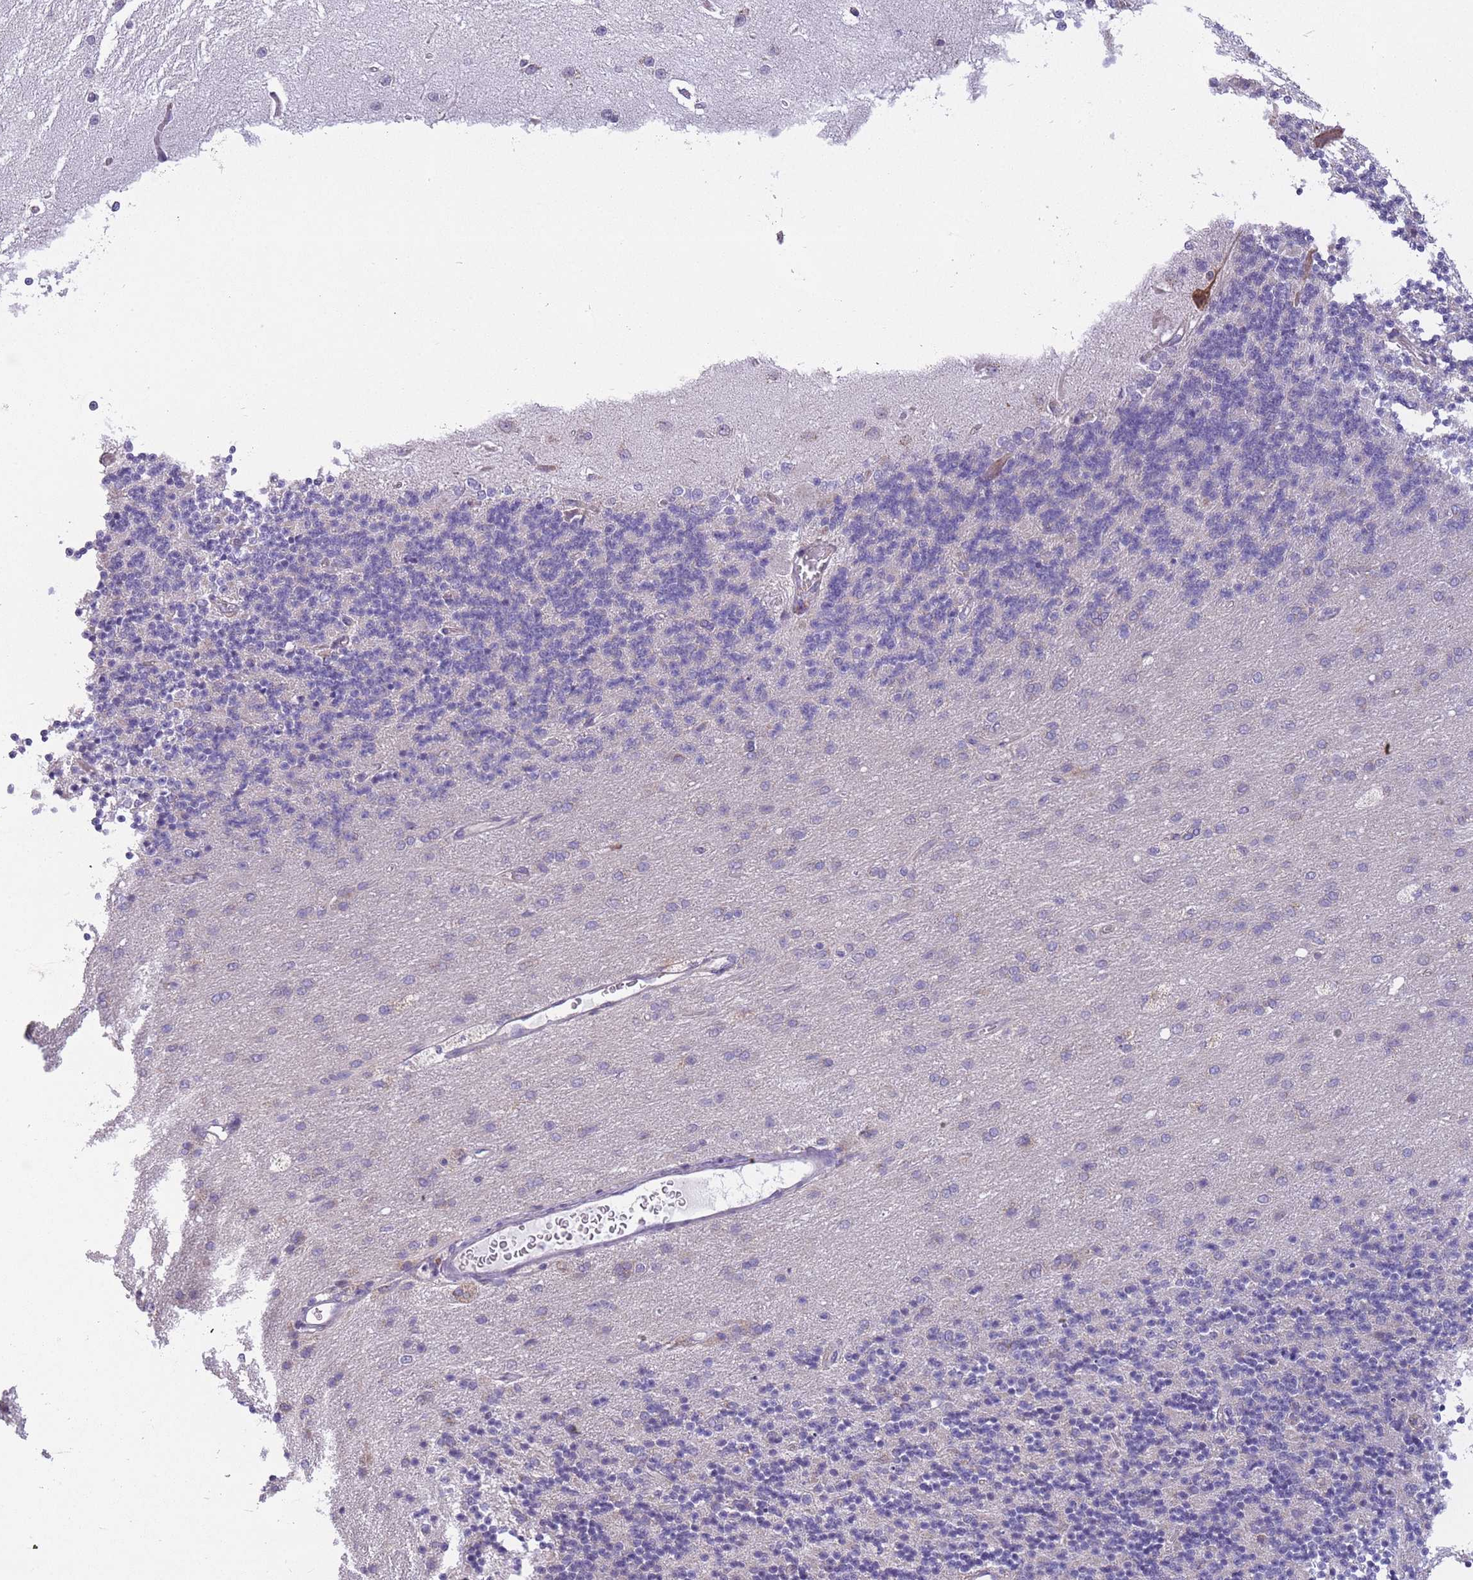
{"staining": {"intensity": "negative", "quantity": "none", "location": "none"}, "tissue": "cerebellum", "cell_type": "Cells in granular layer", "image_type": "normal", "snomed": [{"axis": "morphology", "description": "Normal tissue, NOS"}, {"axis": "topography", "description": "Cerebellum"}], "caption": "The immunohistochemistry histopathology image has no significant staining in cells in granular layer of cerebellum.", "gene": "MRPS18C", "patient": {"sex": "female", "age": 29}}